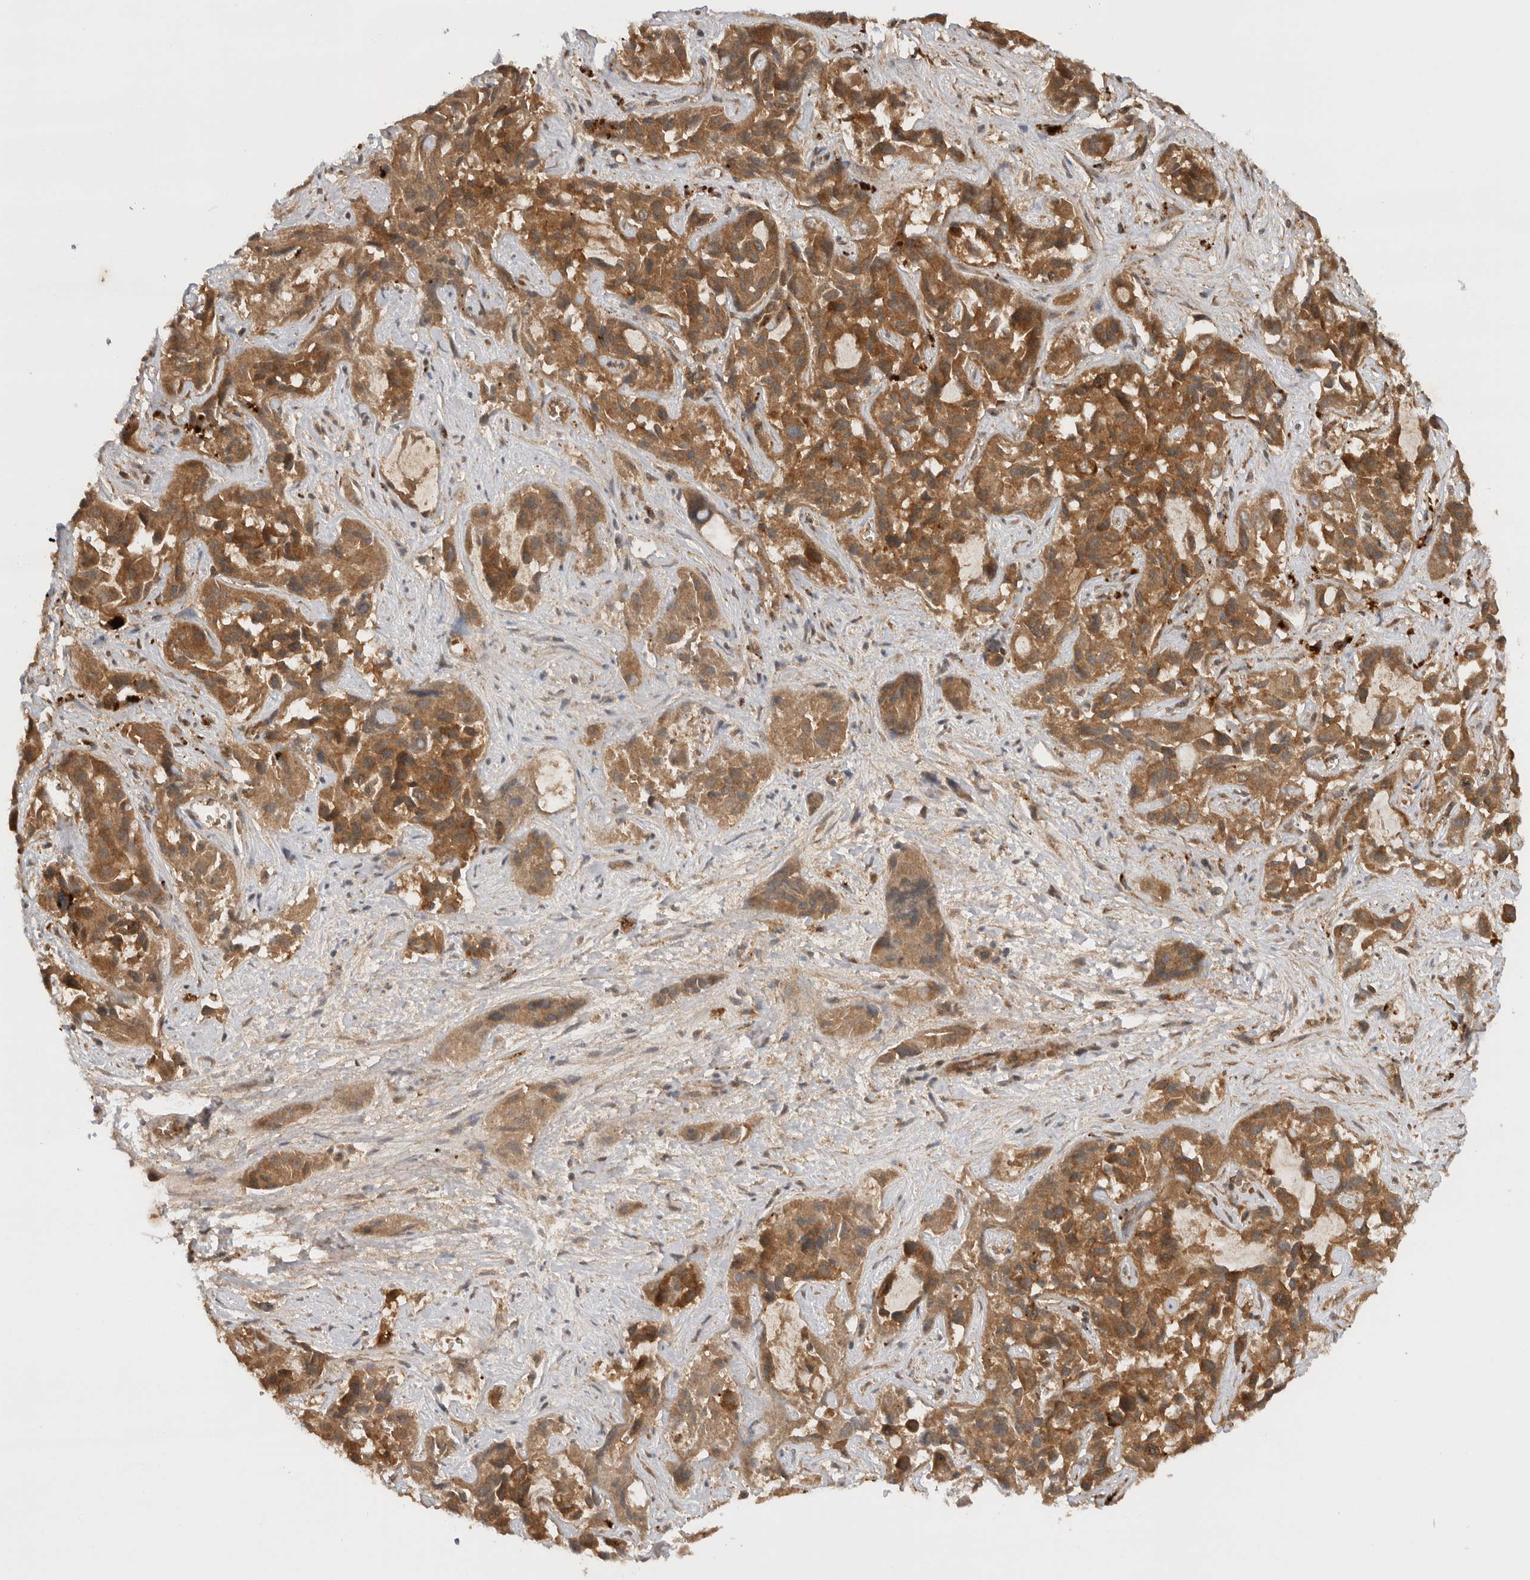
{"staining": {"intensity": "moderate", "quantity": ">75%", "location": "cytoplasmic/membranous"}, "tissue": "liver cancer", "cell_type": "Tumor cells", "image_type": "cancer", "snomed": [{"axis": "morphology", "description": "Cholangiocarcinoma"}, {"axis": "topography", "description": "Liver"}], "caption": "High-power microscopy captured an immunohistochemistry micrograph of cholangiocarcinoma (liver), revealing moderate cytoplasmic/membranous expression in approximately >75% of tumor cells.", "gene": "PRDX4", "patient": {"sex": "female", "age": 52}}